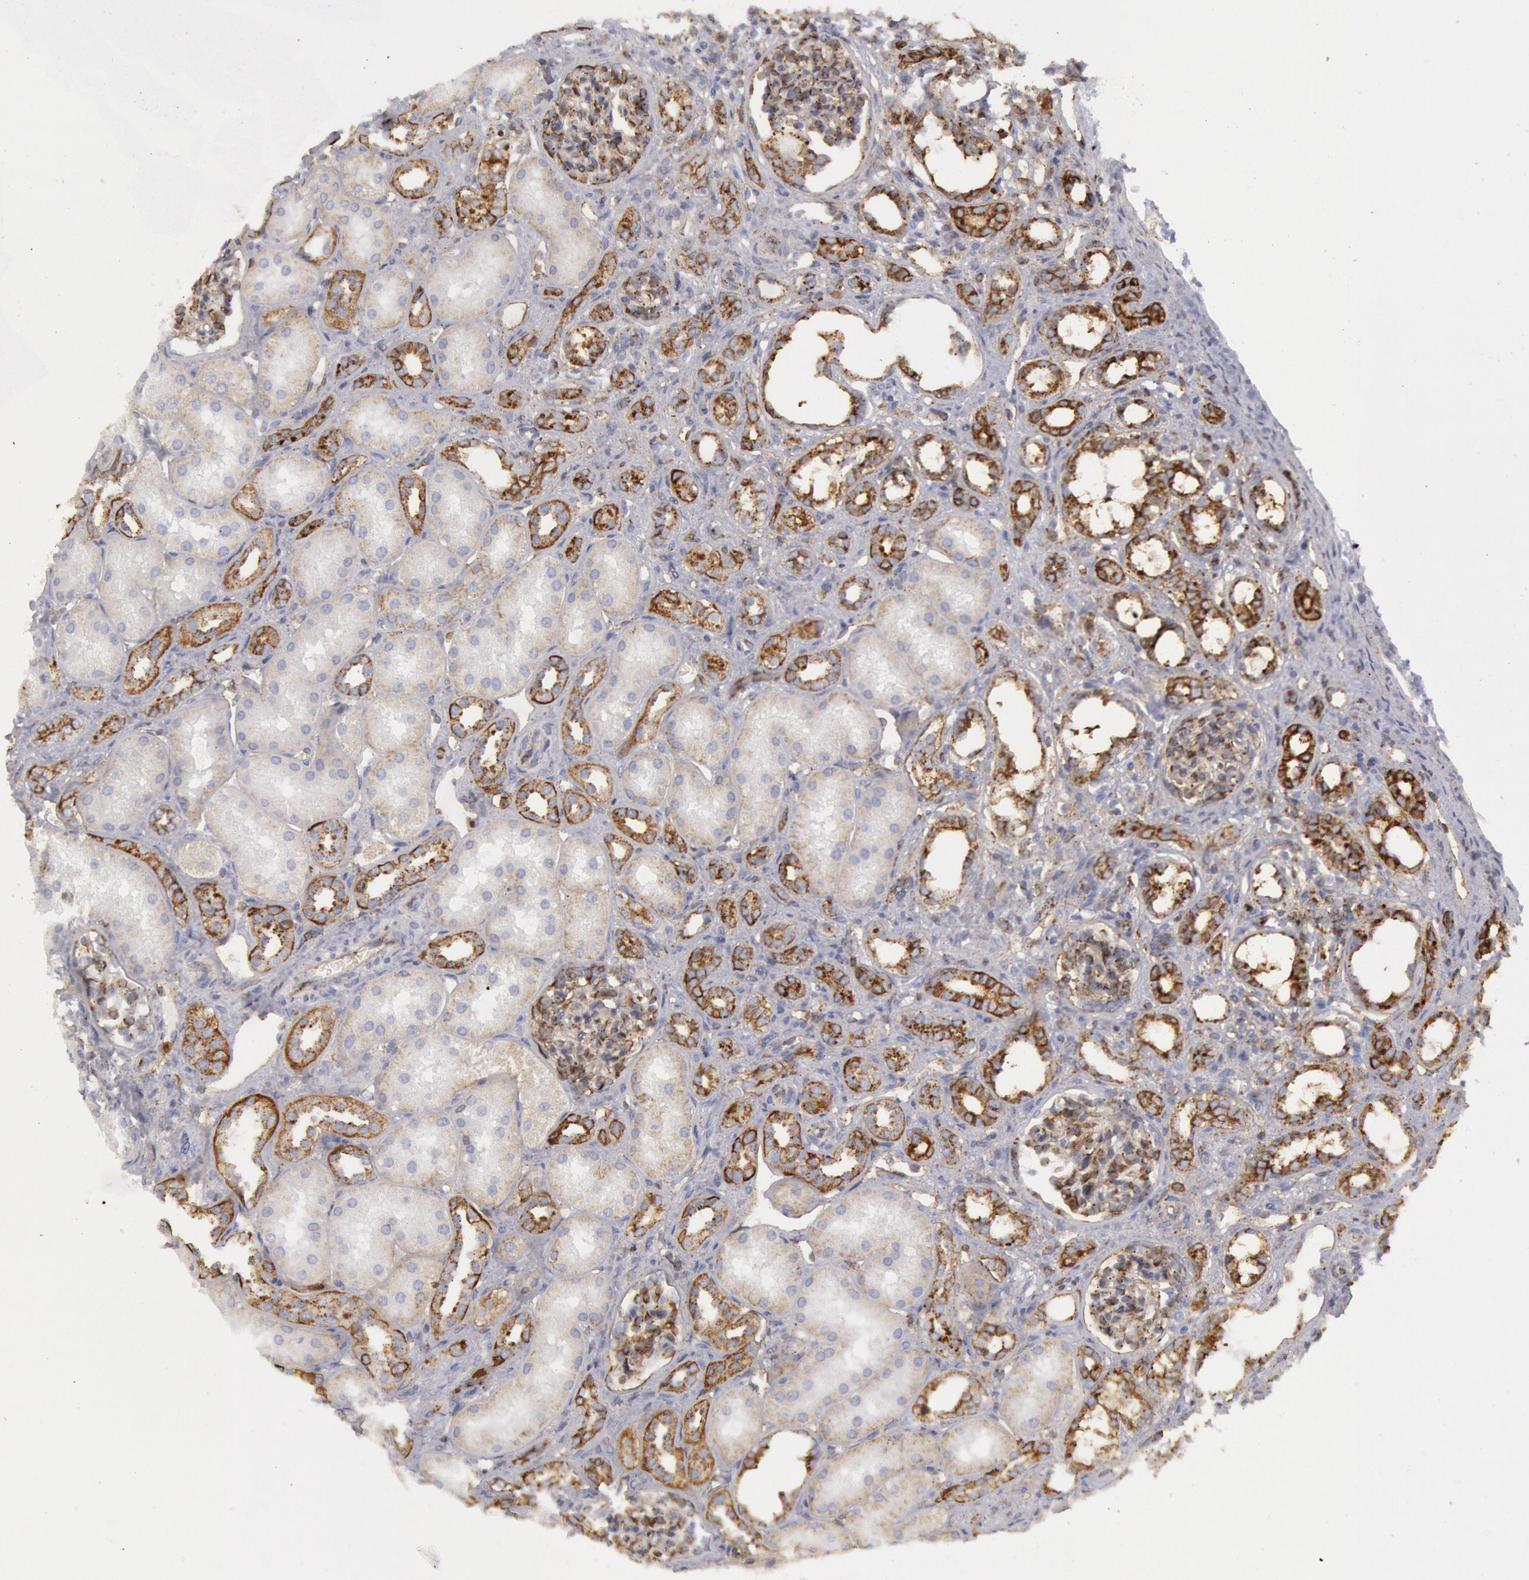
{"staining": {"intensity": "moderate", "quantity": "25%-75%", "location": "cytoplasmic/membranous"}, "tissue": "kidney", "cell_type": "Cells in glomeruli", "image_type": "normal", "snomed": [{"axis": "morphology", "description": "Normal tissue, NOS"}, {"axis": "topography", "description": "Kidney"}], "caption": "Cells in glomeruli demonstrate moderate cytoplasmic/membranous expression in about 25%-75% of cells in benign kidney. Using DAB (3,3'-diaminobenzidine) (brown) and hematoxylin (blue) stains, captured at high magnification using brightfield microscopy.", "gene": "FLOT1", "patient": {"sex": "male", "age": 7}}